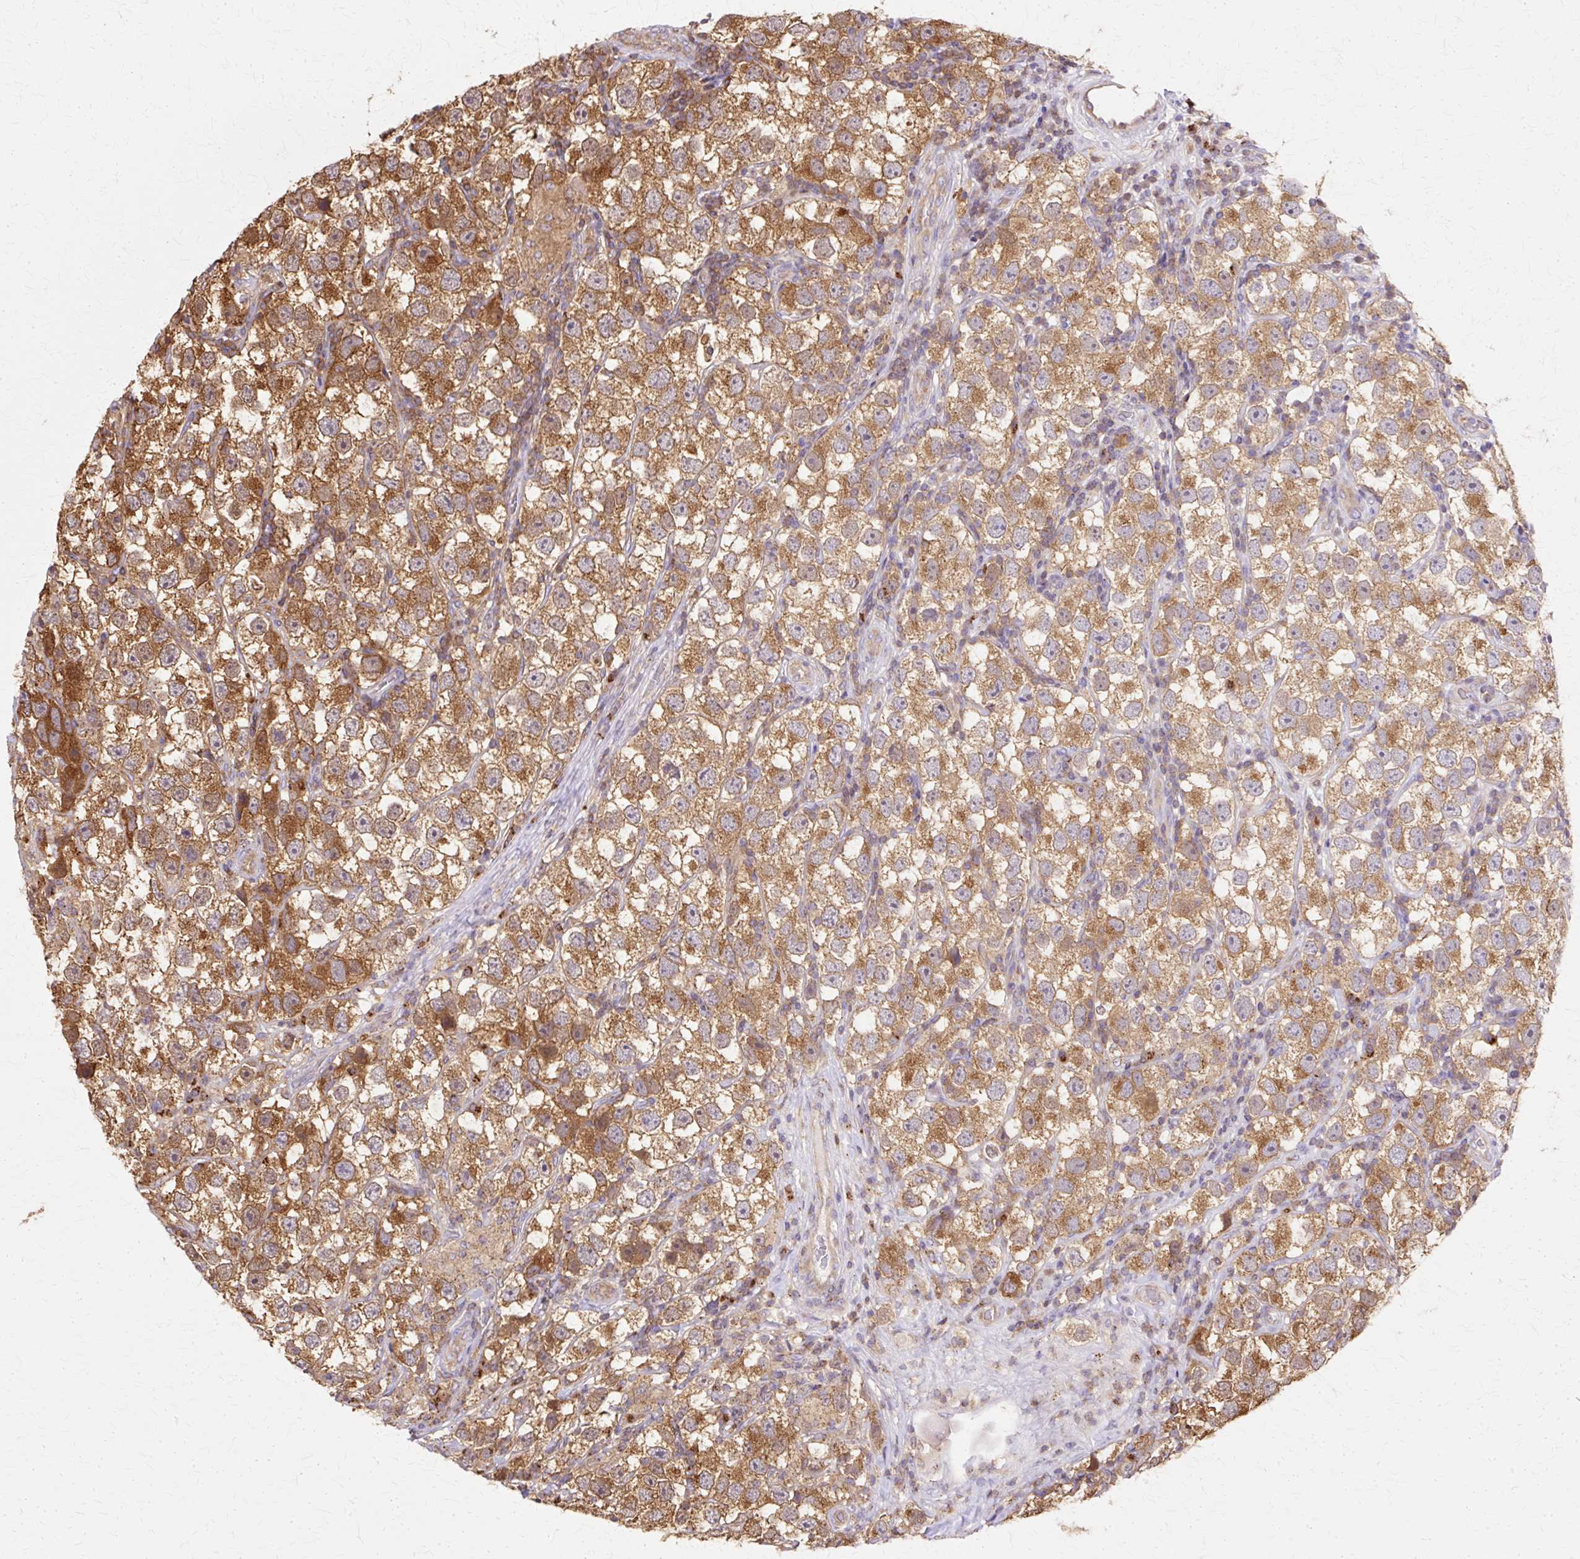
{"staining": {"intensity": "moderate", "quantity": ">75%", "location": "cytoplasmic/membranous"}, "tissue": "testis cancer", "cell_type": "Tumor cells", "image_type": "cancer", "snomed": [{"axis": "morphology", "description": "Seminoma, NOS"}, {"axis": "topography", "description": "Testis"}], "caption": "A medium amount of moderate cytoplasmic/membranous positivity is appreciated in about >75% of tumor cells in testis cancer (seminoma) tissue.", "gene": "COPB1", "patient": {"sex": "male", "age": 26}}